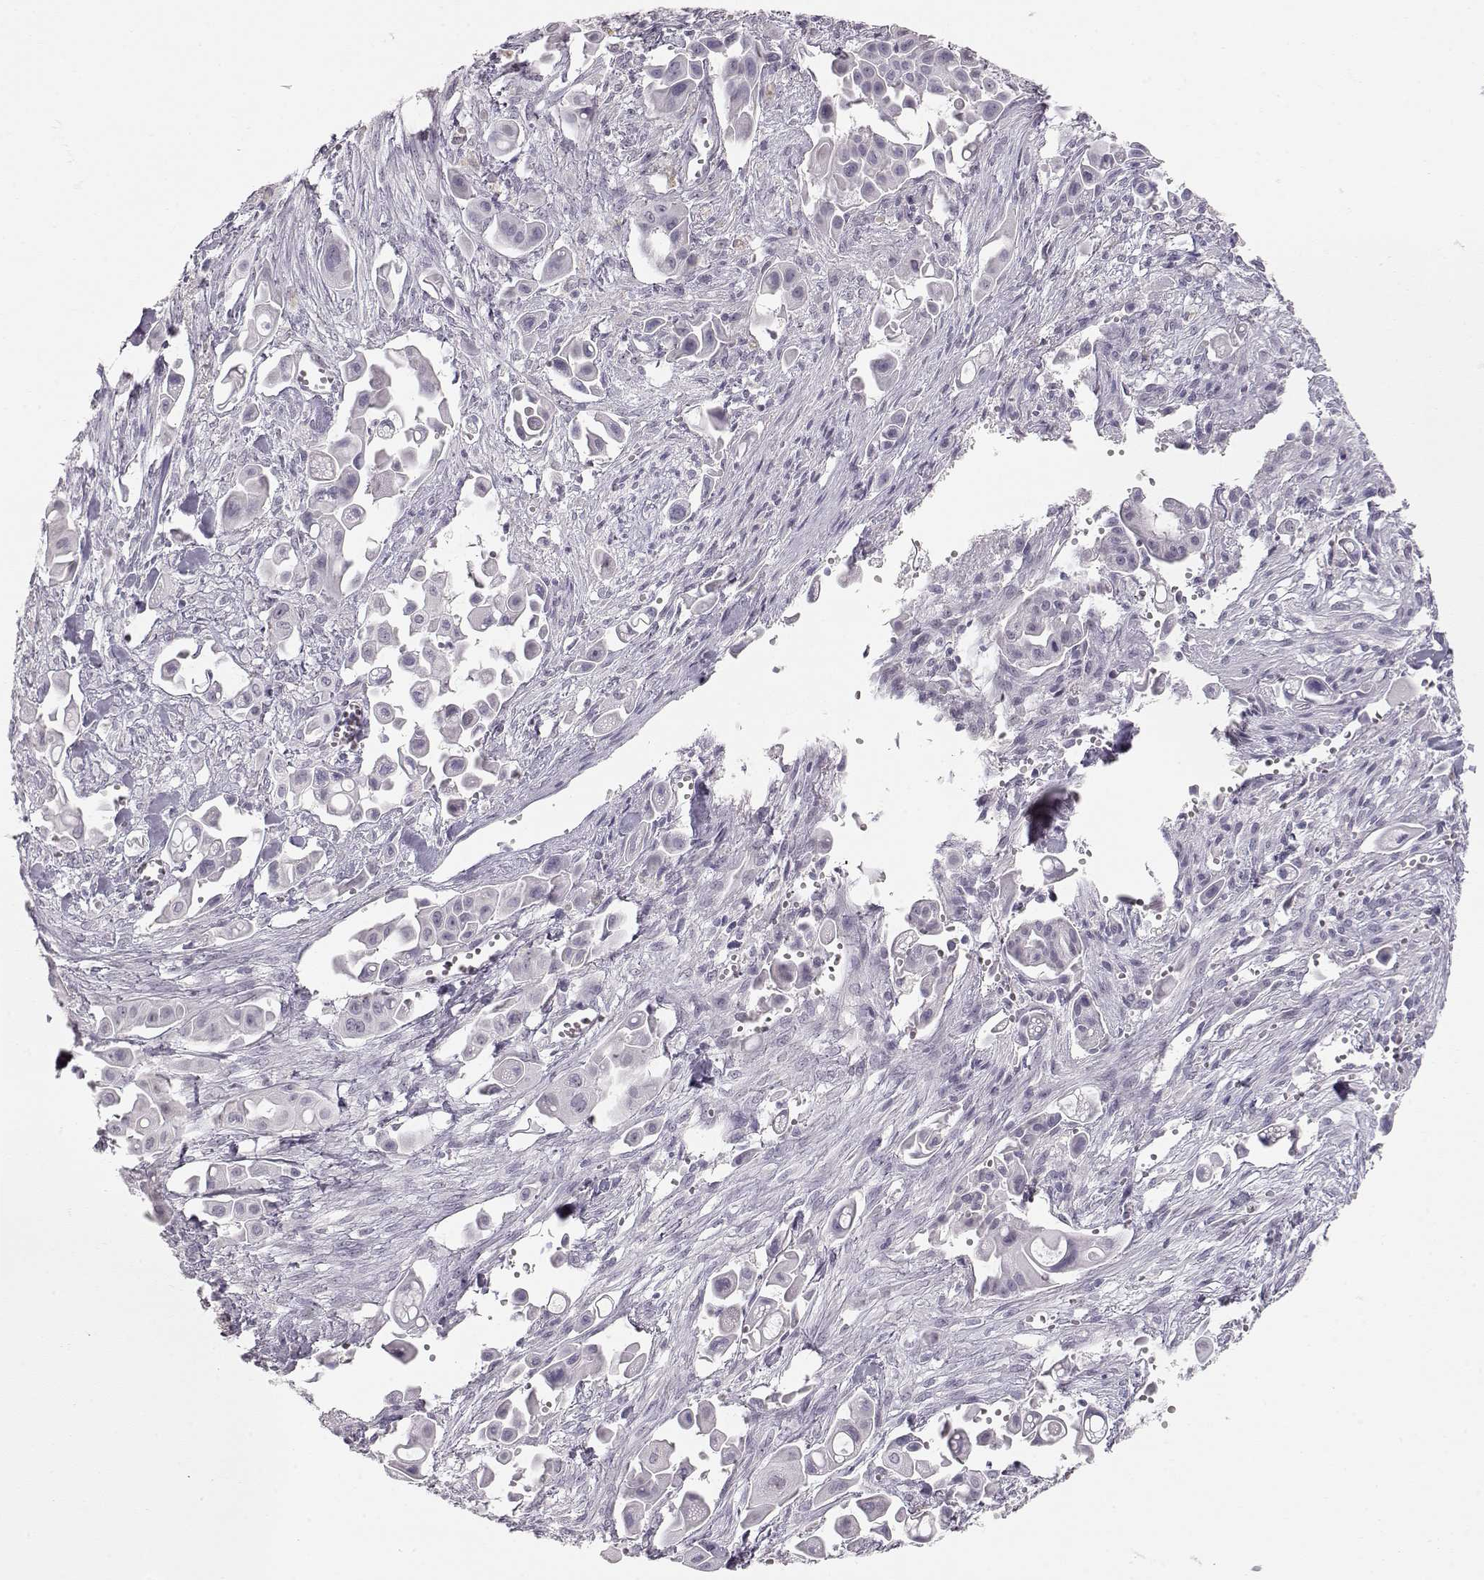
{"staining": {"intensity": "negative", "quantity": "none", "location": "none"}, "tissue": "pancreatic cancer", "cell_type": "Tumor cells", "image_type": "cancer", "snomed": [{"axis": "morphology", "description": "Adenocarcinoma, NOS"}, {"axis": "topography", "description": "Pancreas"}], "caption": "The micrograph reveals no significant expression in tumor cells of pancreatic cancer (adenocarcinoma).", "gene": "FAM205A", "patient": {"sex": "male", "age": 50}}